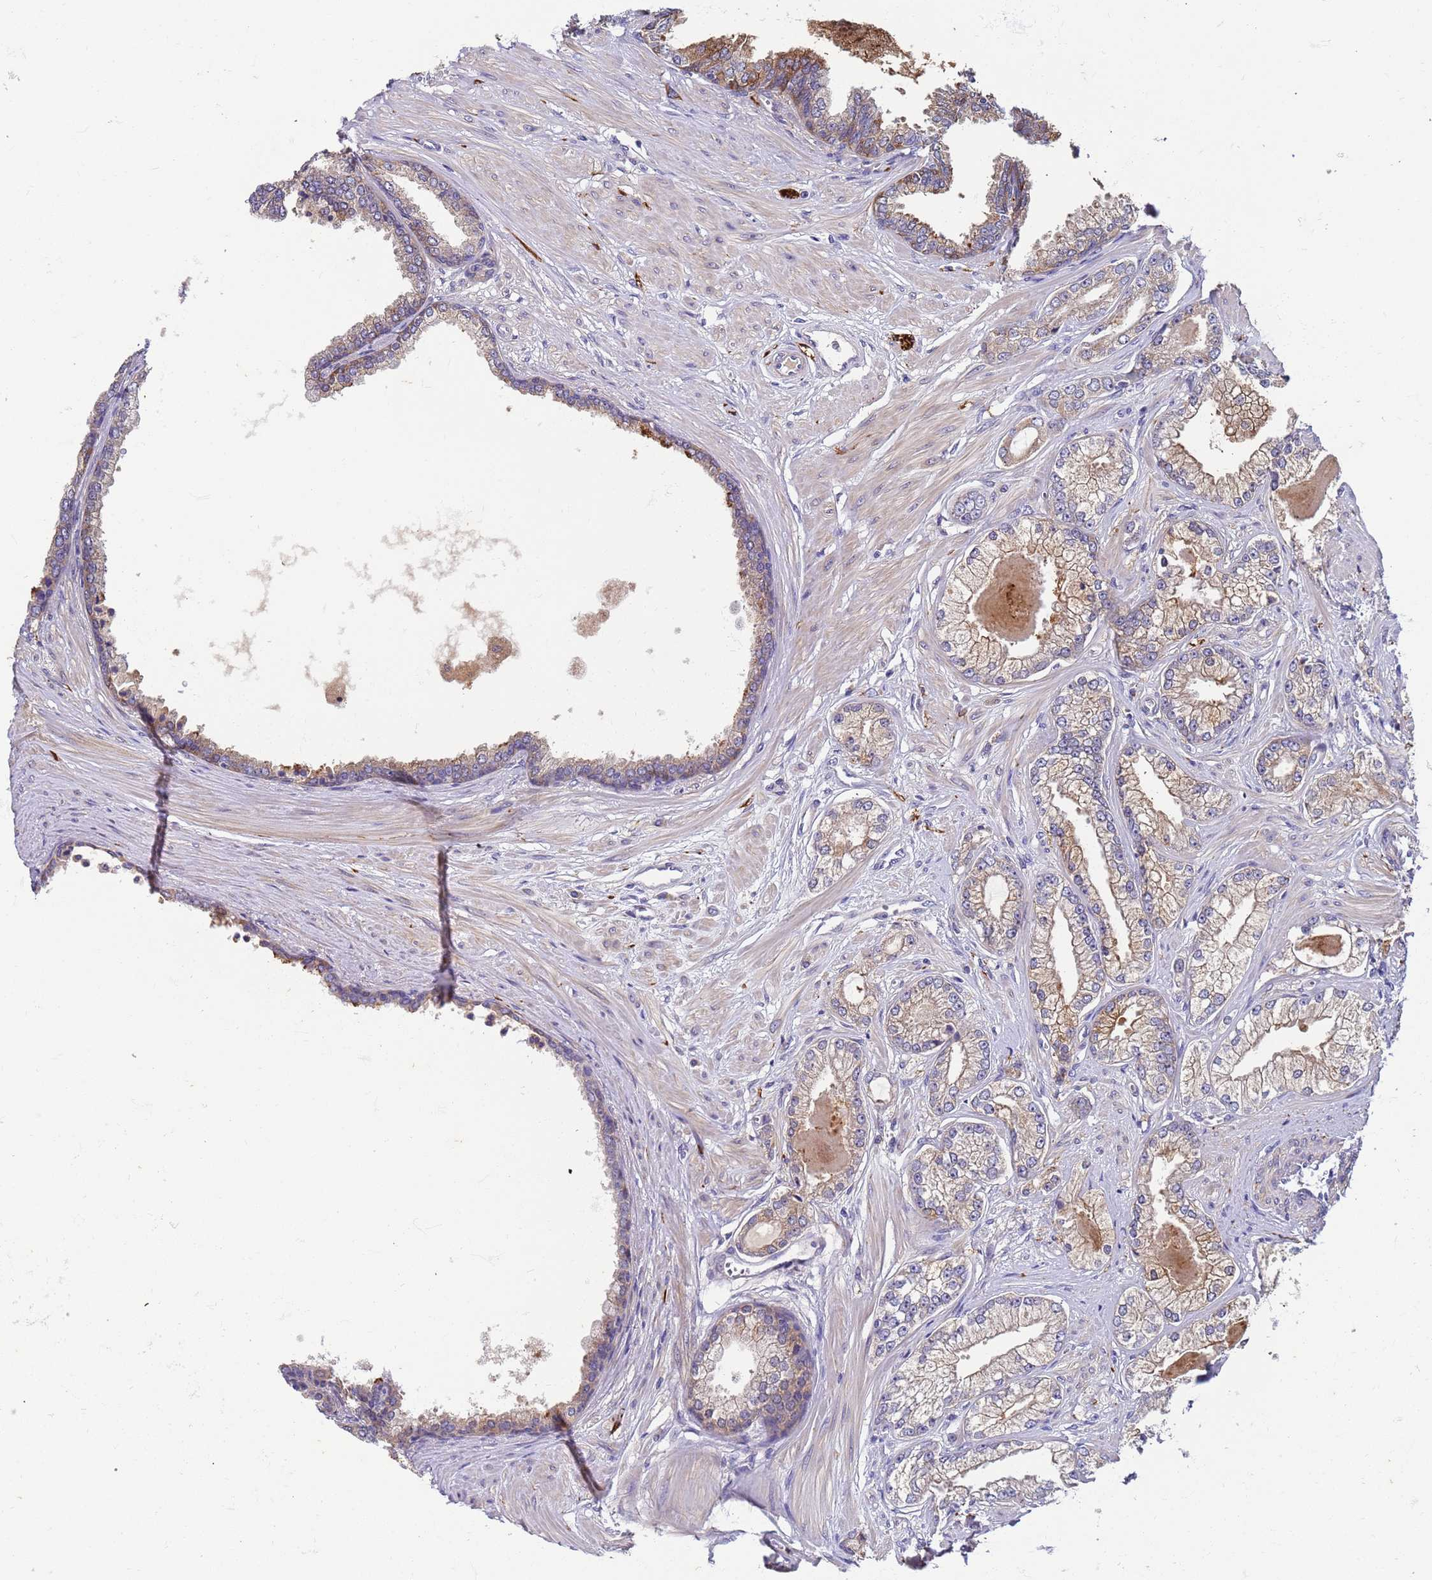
{"staining": {"intensity": "weak", "quantity": "25%-75%", "location": "cytoplasmic/membranous"}, "tissue": "prostate cancer", "cell_type": "Tumor cells", "image_type": "cancer", "snomed": [{"axis": "morphology", "description": "Adenocarcinoma, Low grade"}, {"axis": "topography", "description": "Prostate"}], "caption": "An image of prostate low-grade adenocarcinoma stained for a protein displays weak cytoplasmic/membranous brown staining in tumor cells.", "gene": "PAQR7", "patient": {"sex": "male", "age": 64}}